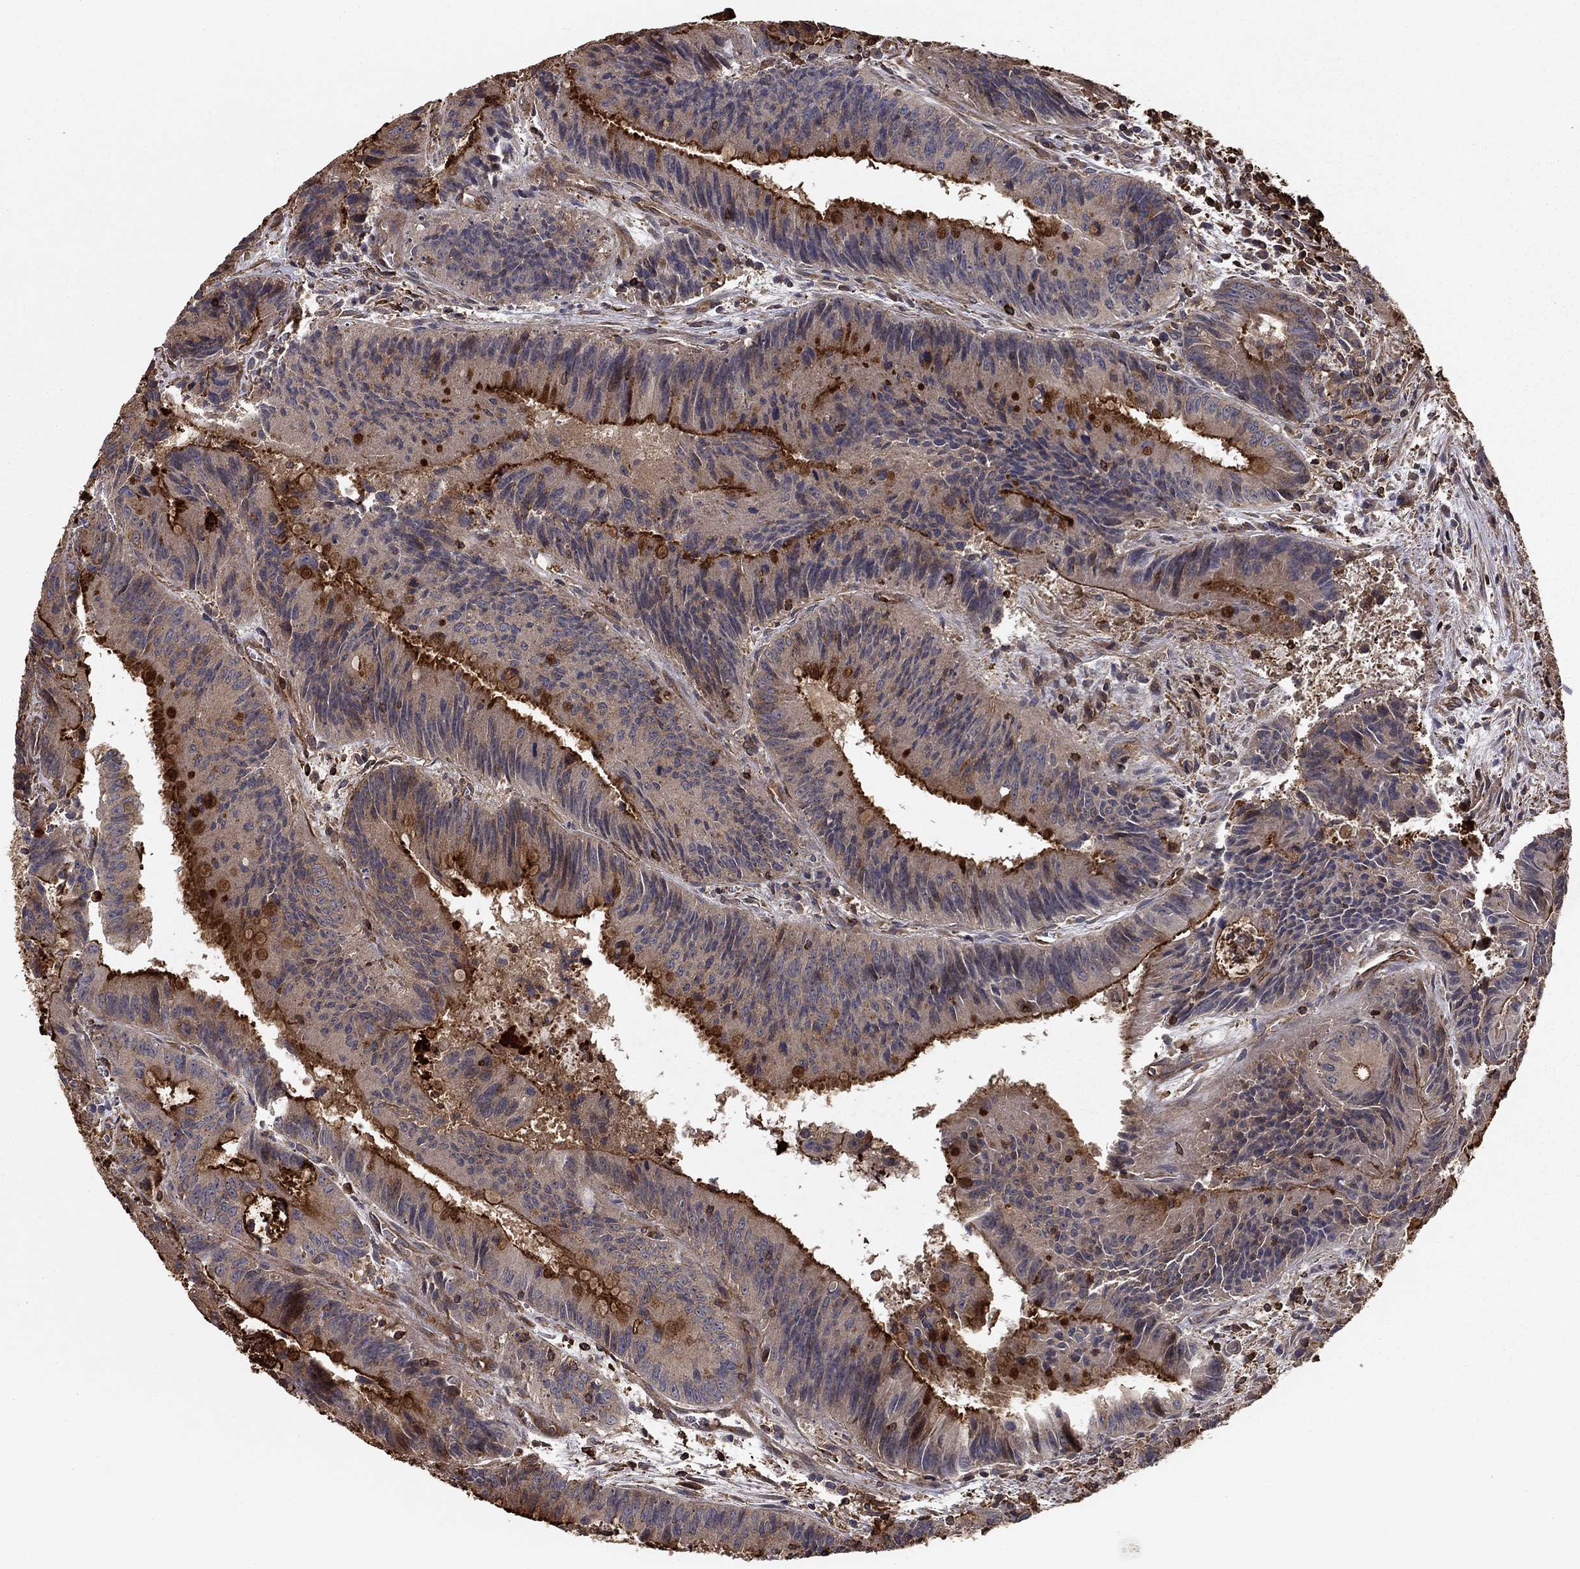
{"staining": {"intensity": "strong", "quantity": "<25%", "location": "cytoplasmic/membranous"}, "tissue": "colorectal cancer", "cell_type": "Tumor cells", "image_type": "cancer", "snomed": [{"axis": "morphology", "description": "Adenocarcinoma, NOS"}, {"axis": "topography", "description": "Rectum"}], "caption": "DAB immunohistochemical staining of human colorectal adenocarcinoma demonstrates strong cytoplasmic/membranous protein staining in approximately <25% of tumor cells.", "gene": "HABP4", "patient": {"sex": "female", "age": 72}}